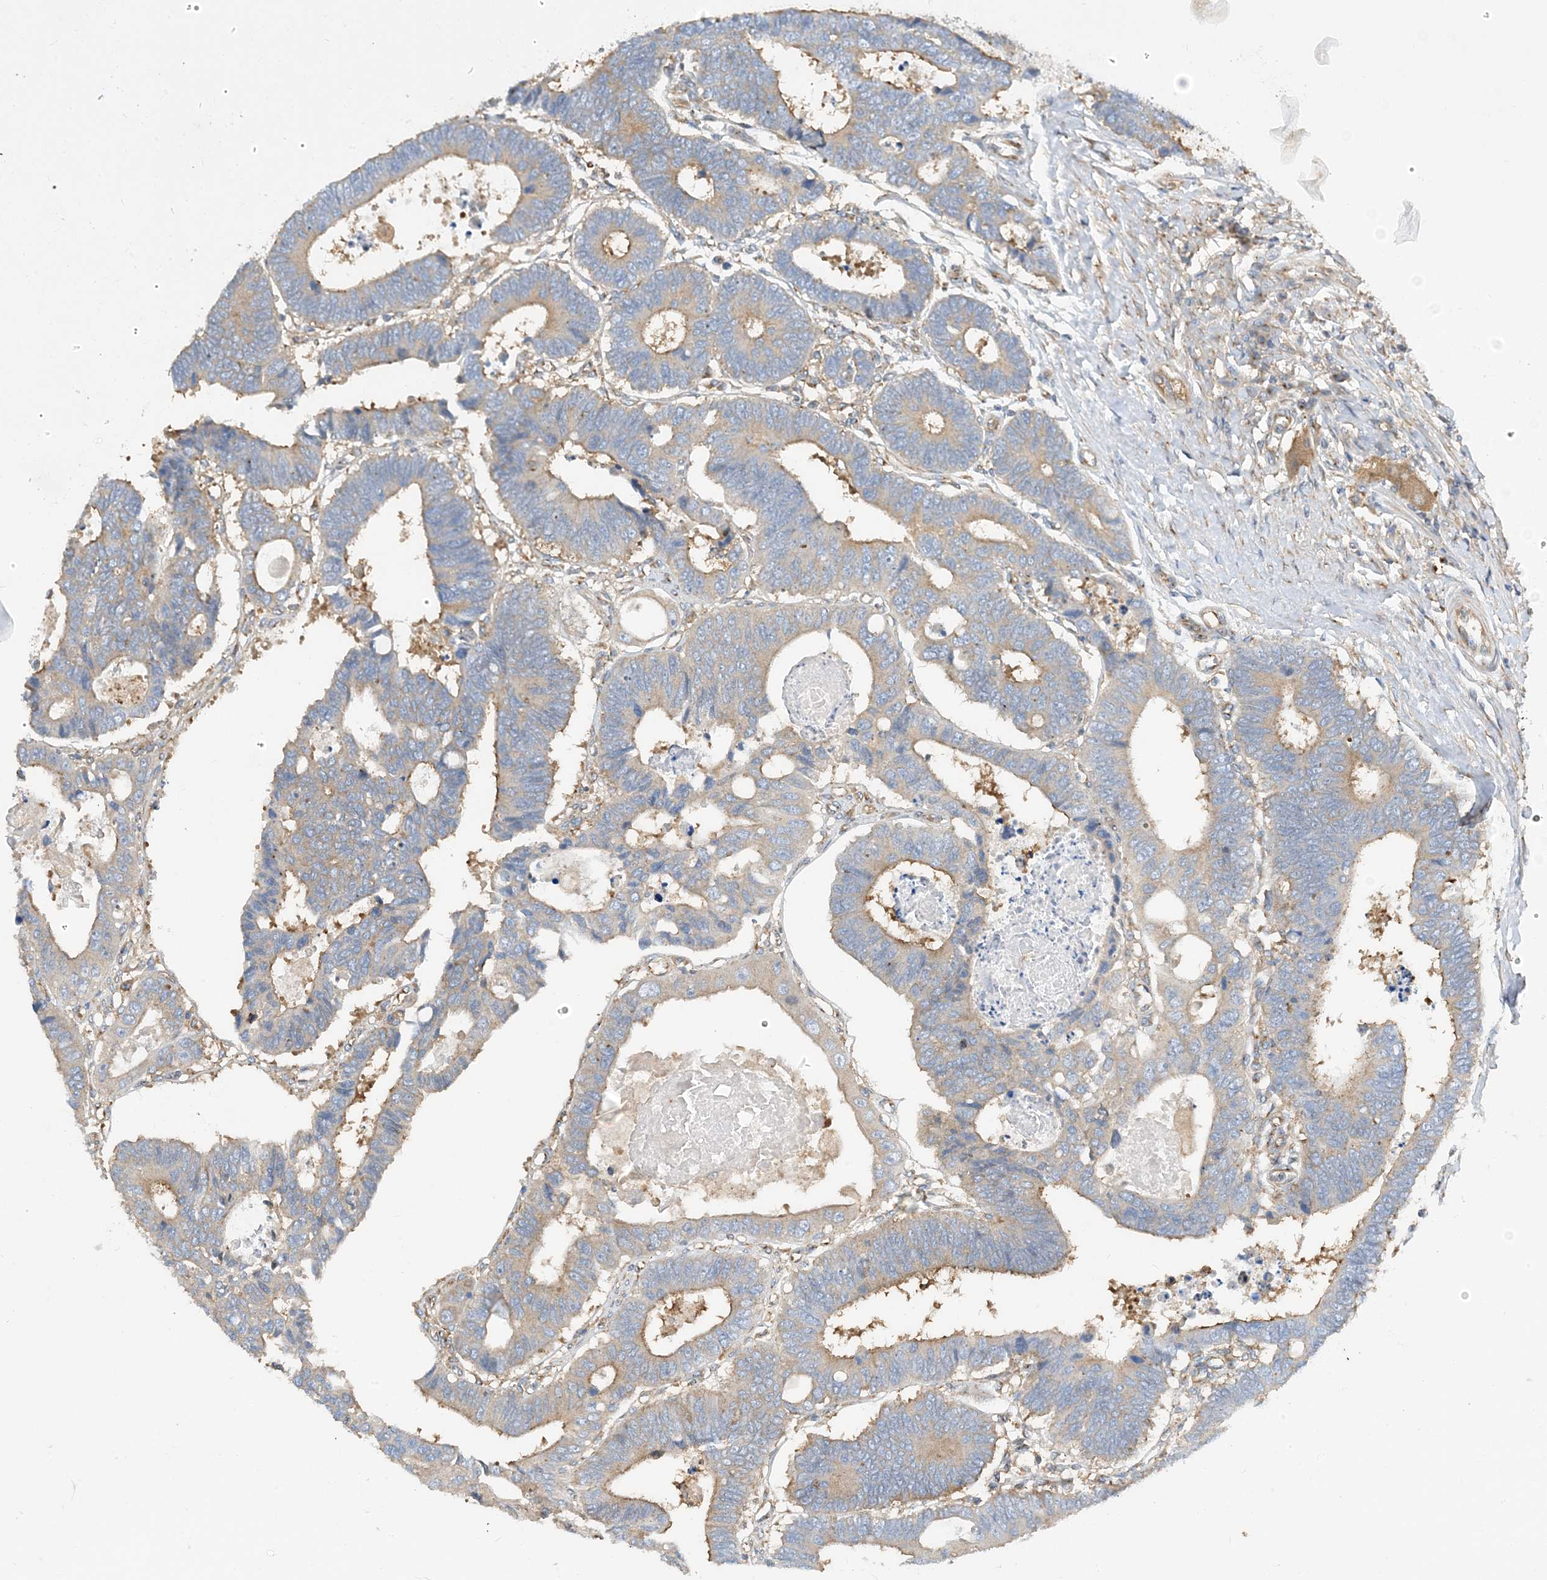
{"staining": {"intensity": "moderate", "quantity": "<25%", "location": "cytoplasmic/membranous"}, "tissue": "colorectal cancer", "cell_type": "Tumor cells", "image_type": "cancer", "snomed": [{"axis": "morphology", "description": "Adenocarcinoma, NOS"}, {"axis": "topography", "description": "Rectum"}], "caption": "The histopathology image demonstrates immunohistochemical staining of colorectal cancer. There is moderate cytoplasmic/membranous expression is seen in about <25% of tumor cells.", "gene": "SIDT1", "patient": {"sex": "male", "age": 84}}